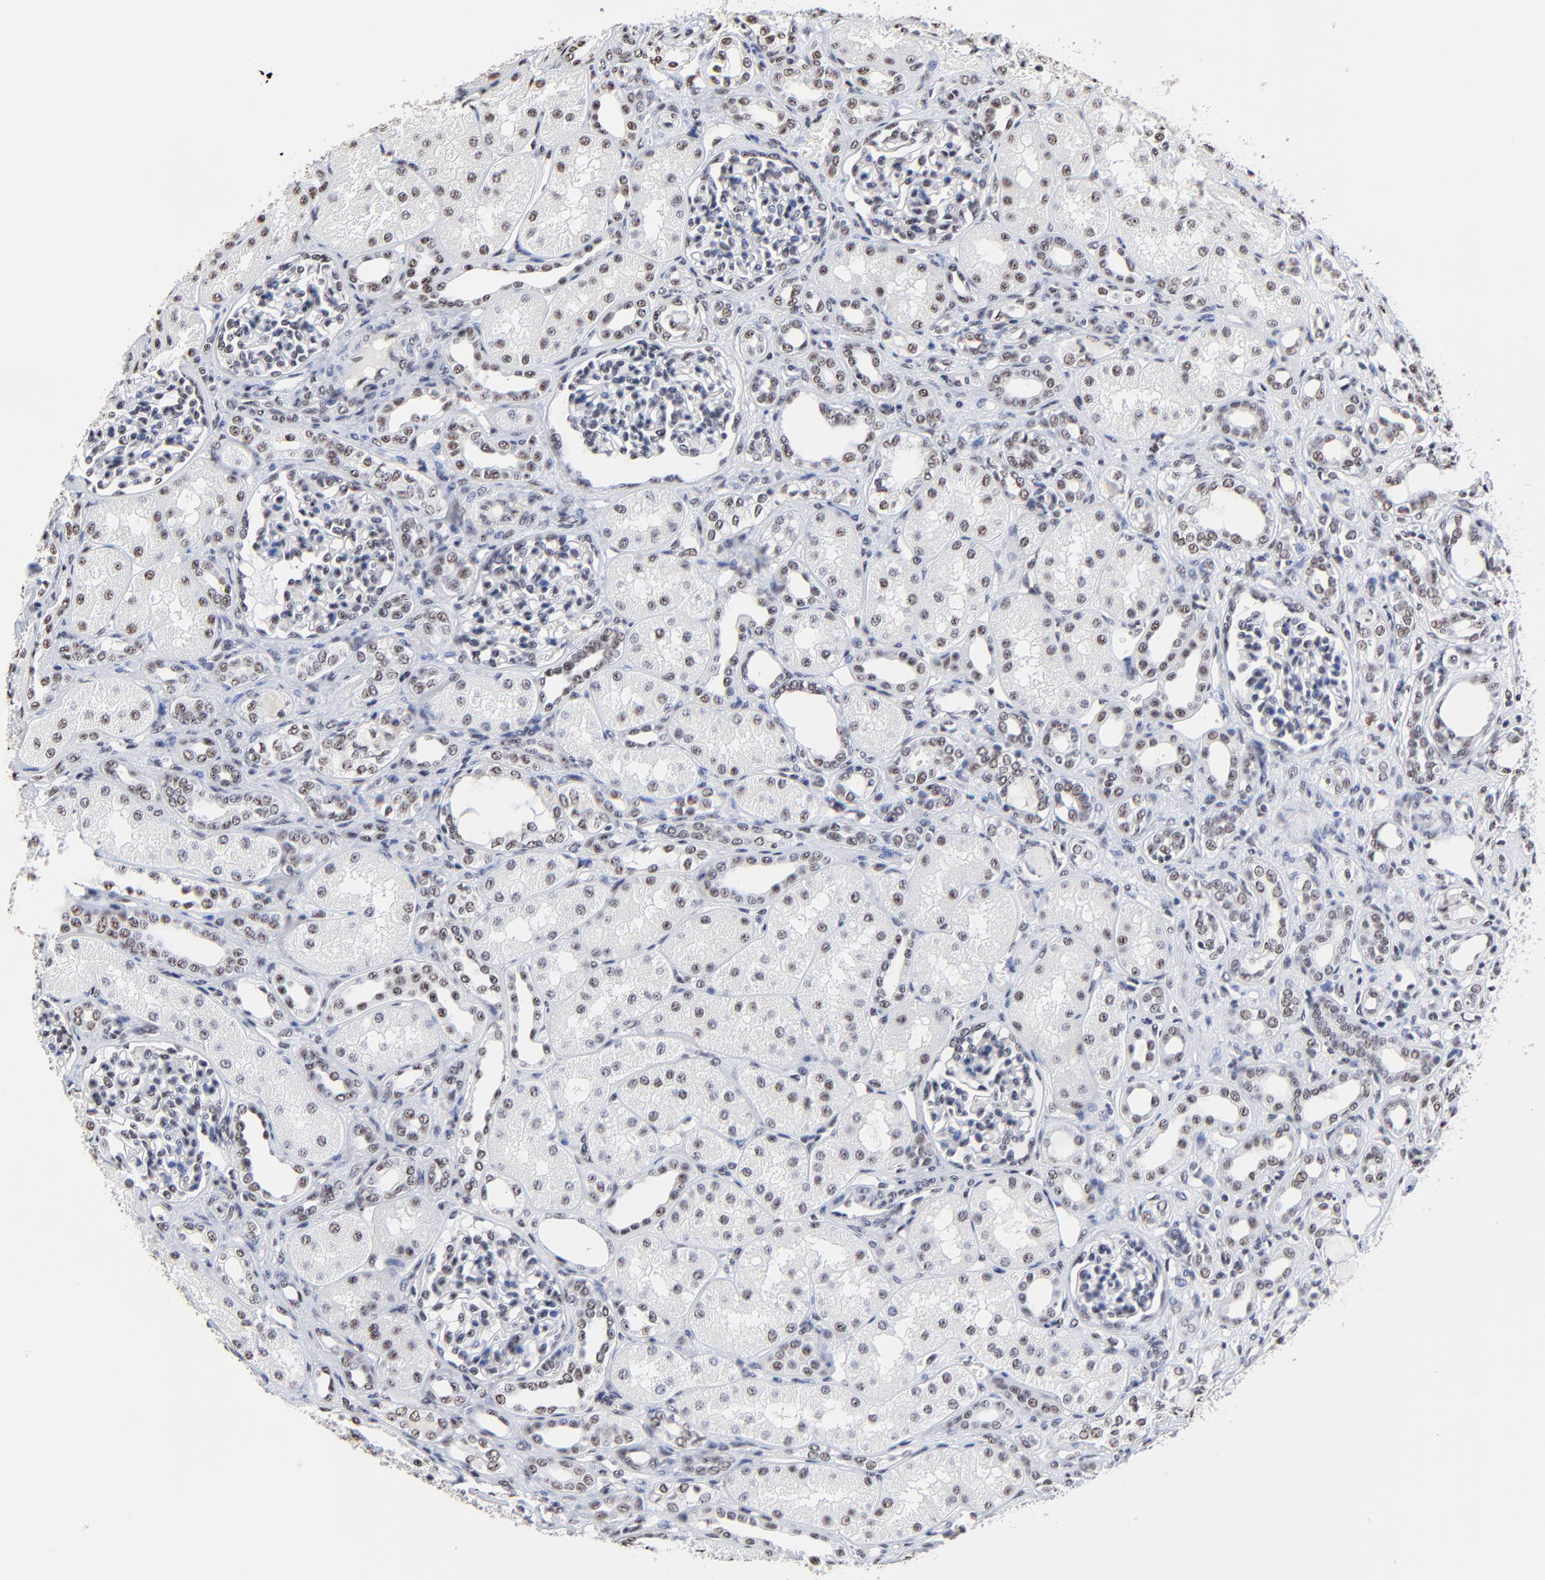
{"staining": {"intensity": "weak", "quantity": "<25%", "location": "nuclear"}, "tissue": "kidney", "cell_type": "Cells in glomeruli", "image_type": "normal", "snomed": [{"axis": "morphology", "description": "Normal tissue, NOS"}, {"axis": "topography", "description": "Kidney"}], "caption": "The photomicrograph reveals no significant positivity in cells in glomeruli of kidney.", "gene": "MBD4", "patient": {"sex": "male", "age": 7}}